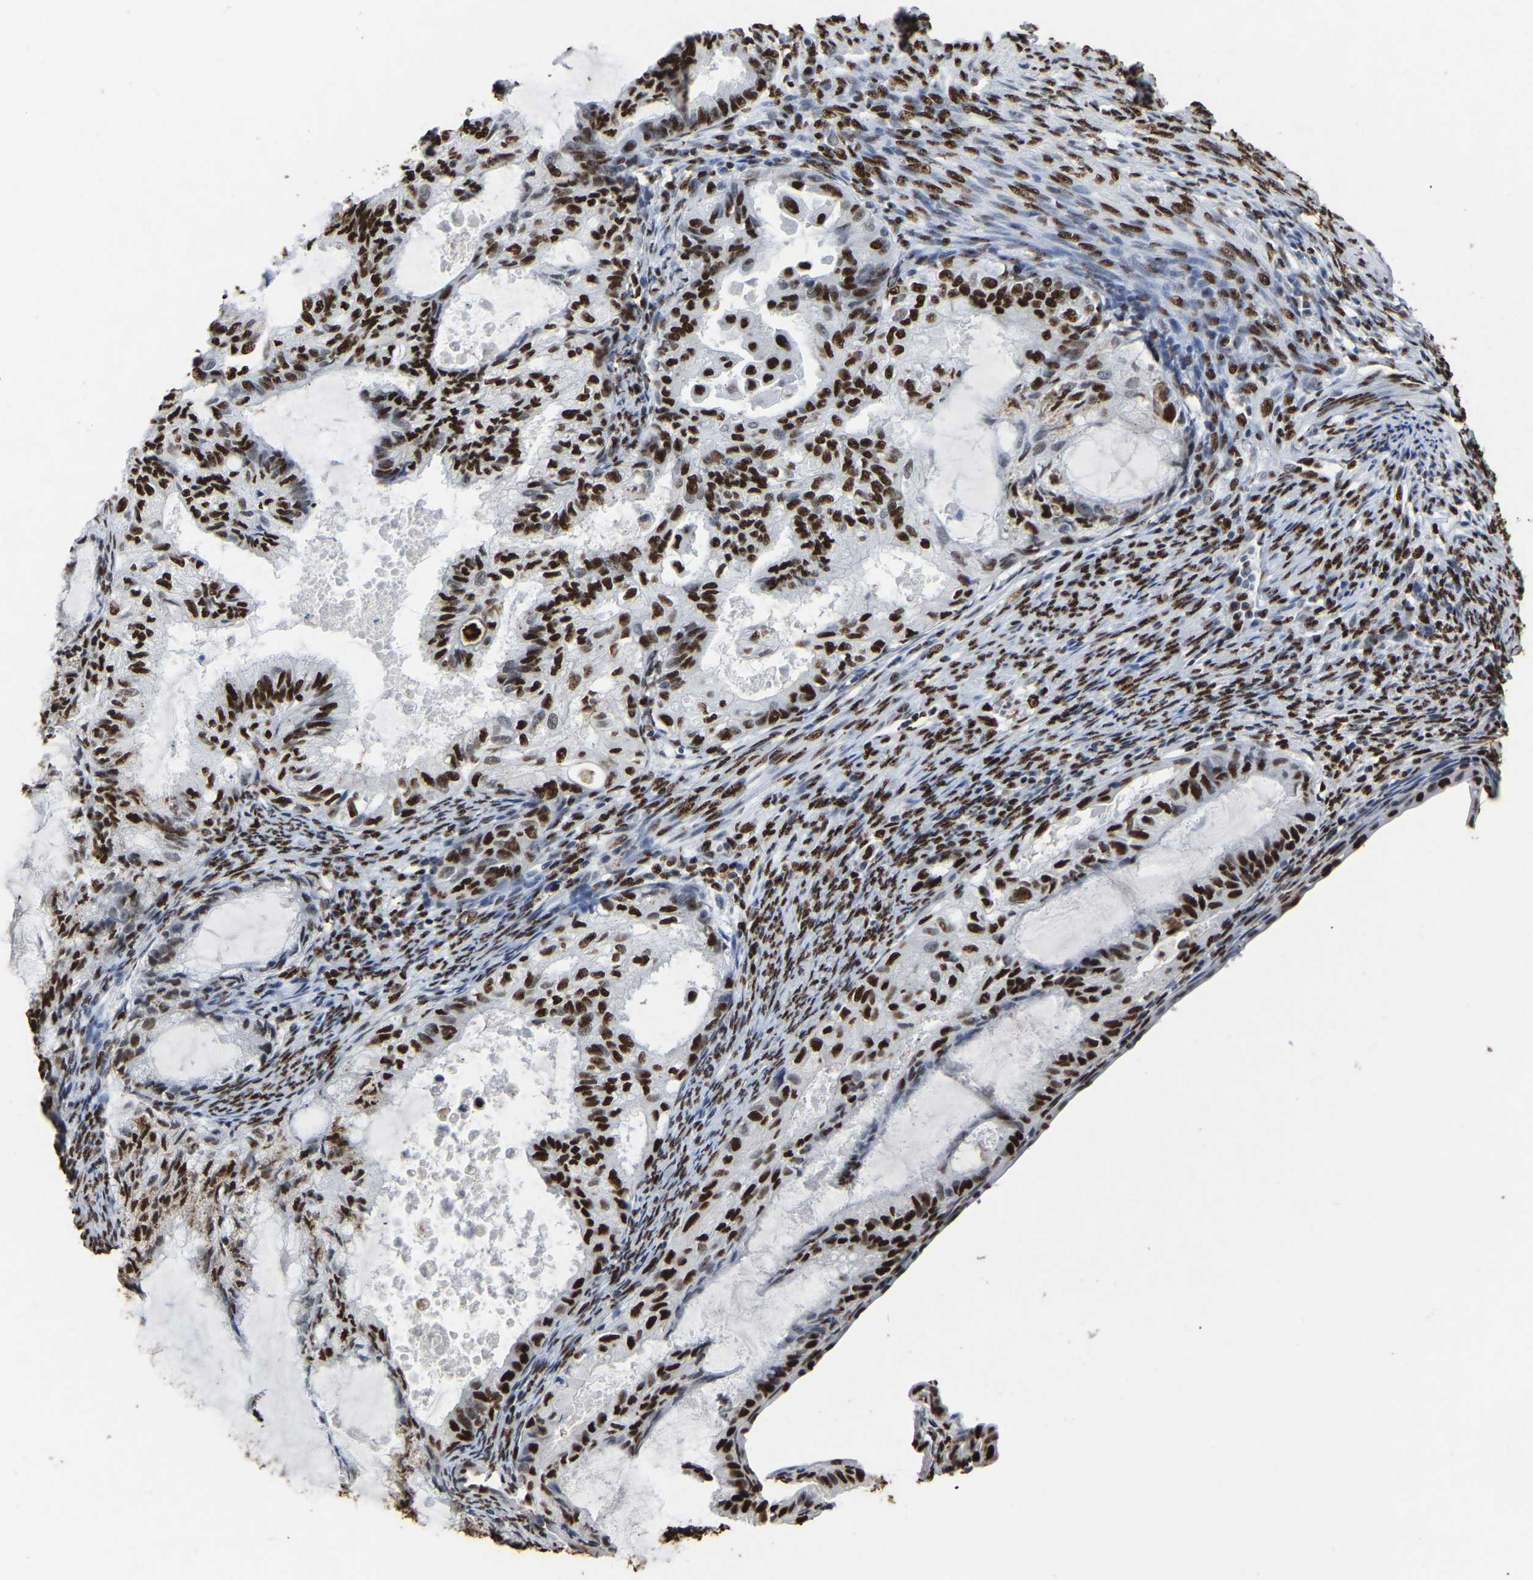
{"staining": {"intensity": "strong", "quantity": ">75%", "location": "nuclear"}, "tissue": "cervical cancer", "cell_type": "Tumor cells", "image_type": "cancer", "snomed": [{"axis": "morphology", "description": "Normal tissue, NOS"}, {"axis": "morphology", "description": "Adenocarcinoma, NOS"}, {"axis": "topography", "description": "Cervix"}, {"axis": "topography", "description": "Endometrium"}], "caption": "Cervical cancer stained for a protein (brown) displays strong nuclear positive positivity in about >75% of tumor cells.", "gene": "RBL2", "patient": {"sex": "female", "age": 86}}